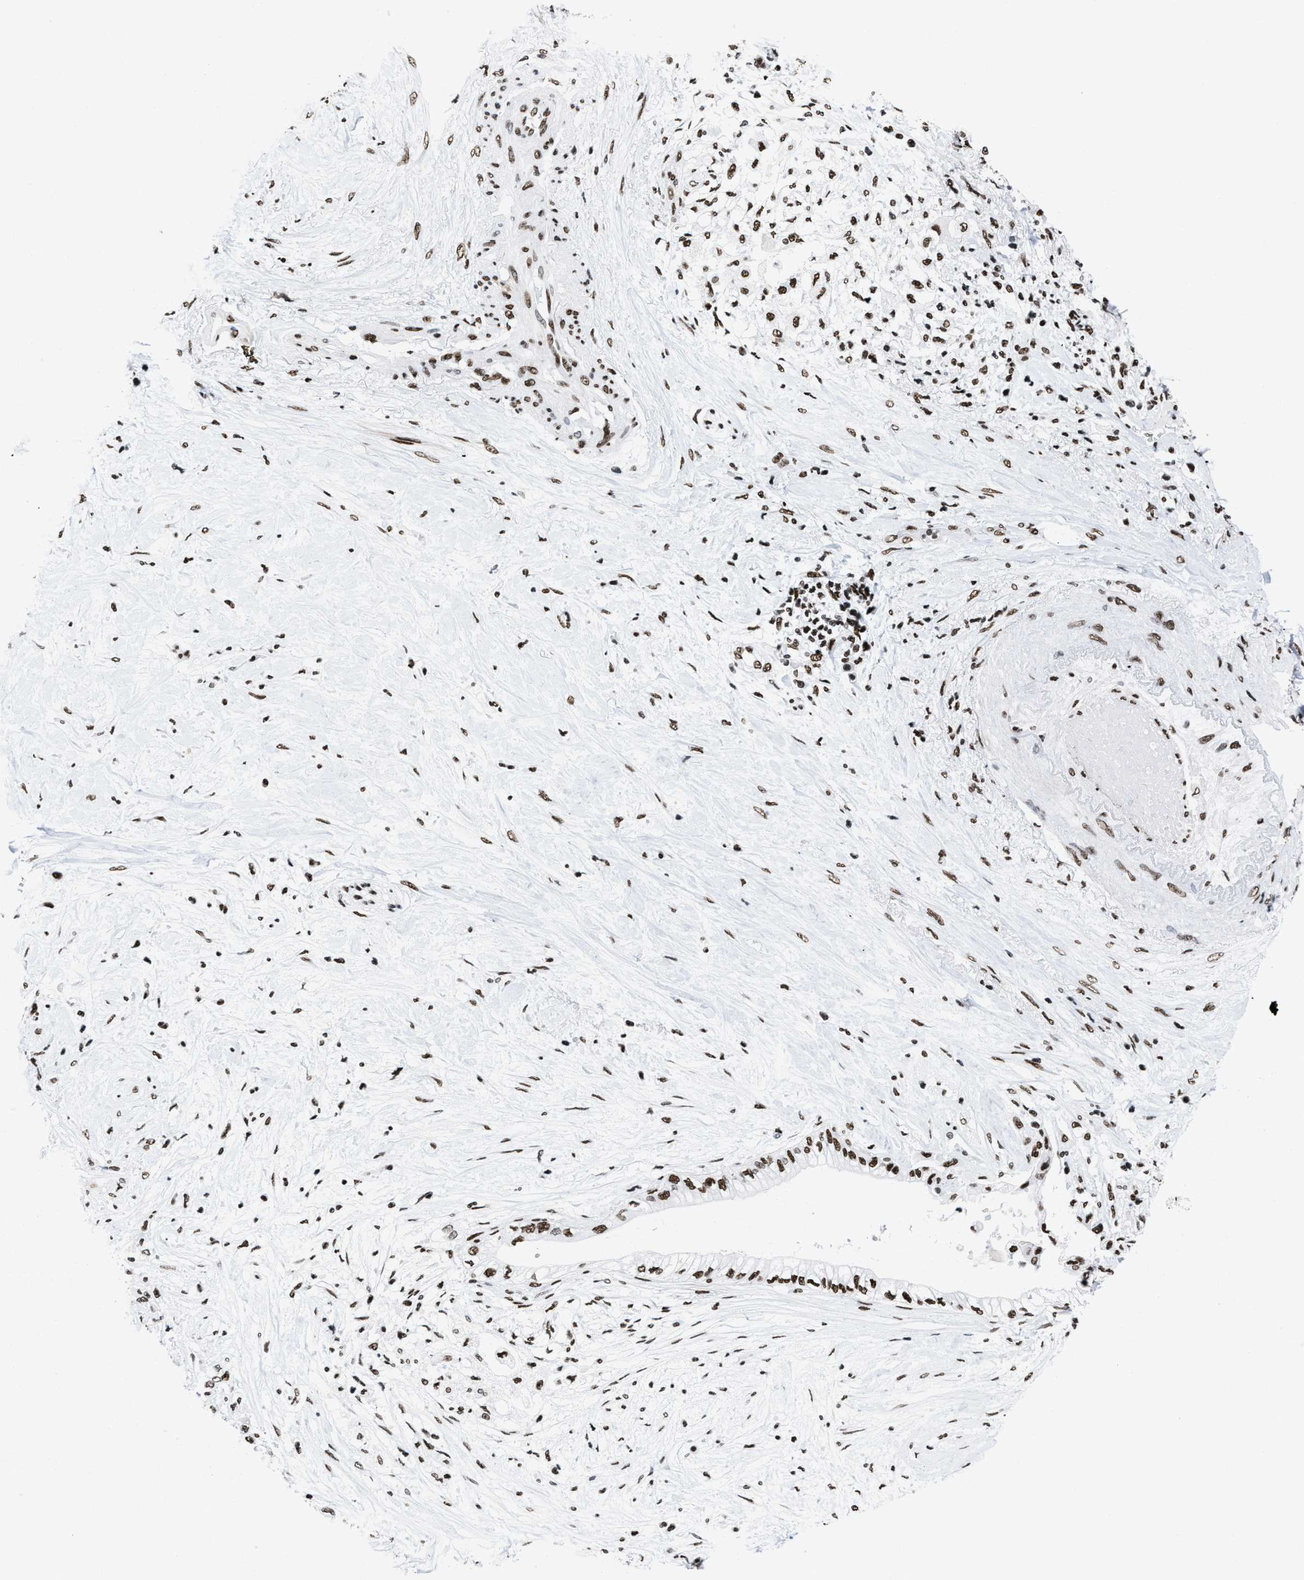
{"staining": {"intensity": "moderate", "quantity": ">75%", "location": "nuclear"}, "tissue": "pancreatic cancer", "cell_type": "Tumor cells", "image_type": "cancer", "snomed": [{"axis": "morphology", "description": "Normal tissue, NOS"}, {"axis": "morphology", "description": "Adenocarcinoma, NOS"}, {"axis": "topography", "description": "Pancreas"}, {"axis": "topography", "description": "Duodenum"}], "caption": "Immunohistochemistry photomicrograph of human pancreatic adenocarcinoma stained for a protein (brown), which reveals medium levels of moderate nuclear staining in approximately >75% of tumor cells.", "gene": "SMARCC2", "patient": {"sex": "female", "age": 60}}